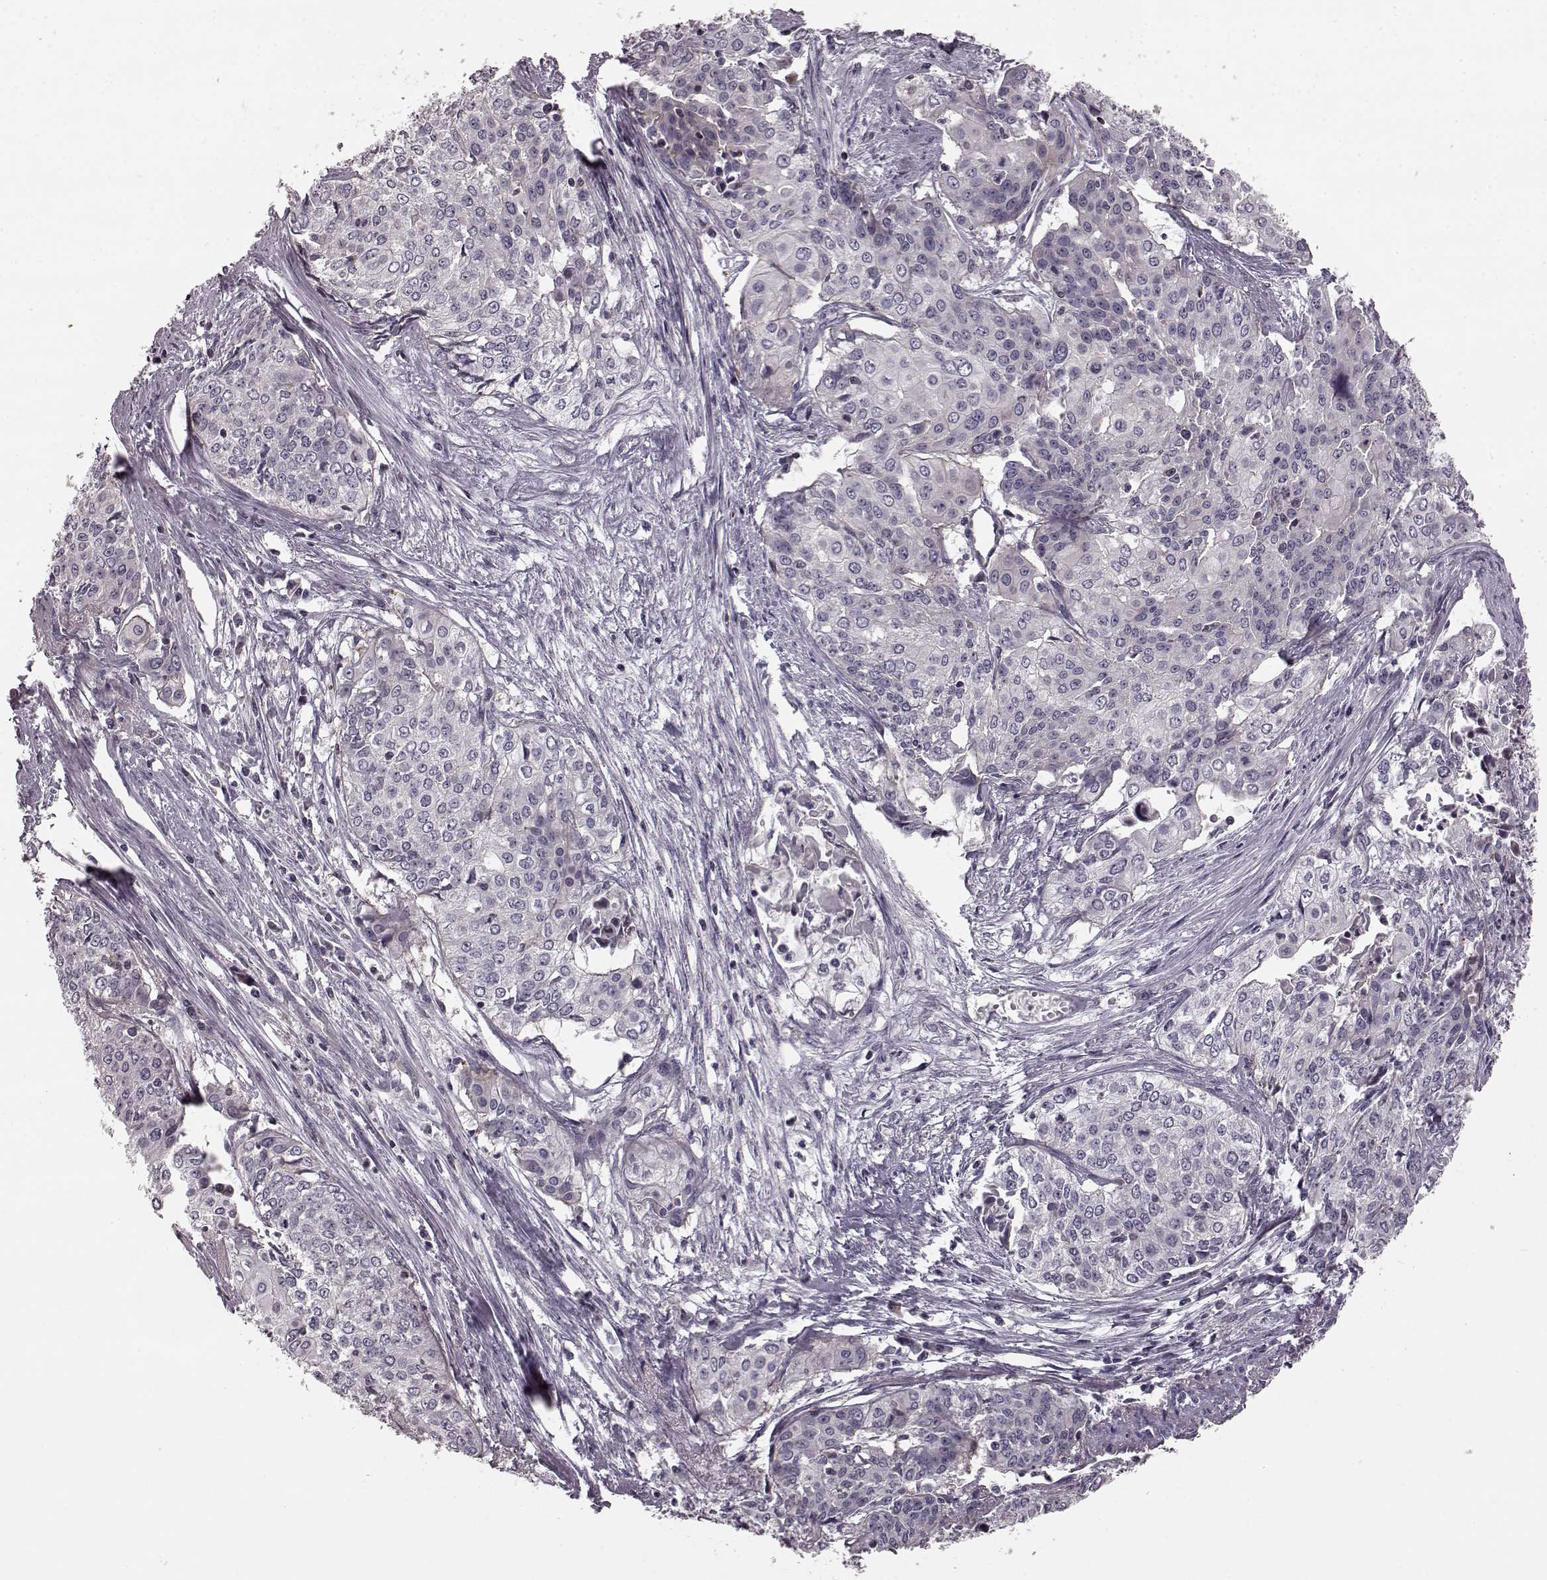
{"staining": {"intensity": "negative", "quantity": "none", "location": "none"}, "tissue": "cervical cancer", "cell_type": "Tumor cells", "image_type": "cancer", "snomed": [{"axis": "morphology", "description": "Squamous cell carcinoma, NOS"}, {"axis": "topography", "description": "Cervix"}], "caption": "Immunohistochemical staining of human squamous cell carcinoma (cervical) shows no significant positivity in tumor cells. The staining was performed using DAB (3,3'-diaminobenzidine) to visualize the protein expression in brown, while the nuclei were stained in blue with hematoxylin (Magnification: 20x).", "gene": "SLC22A18", "patient": {"sex": "female", "age": 39}}